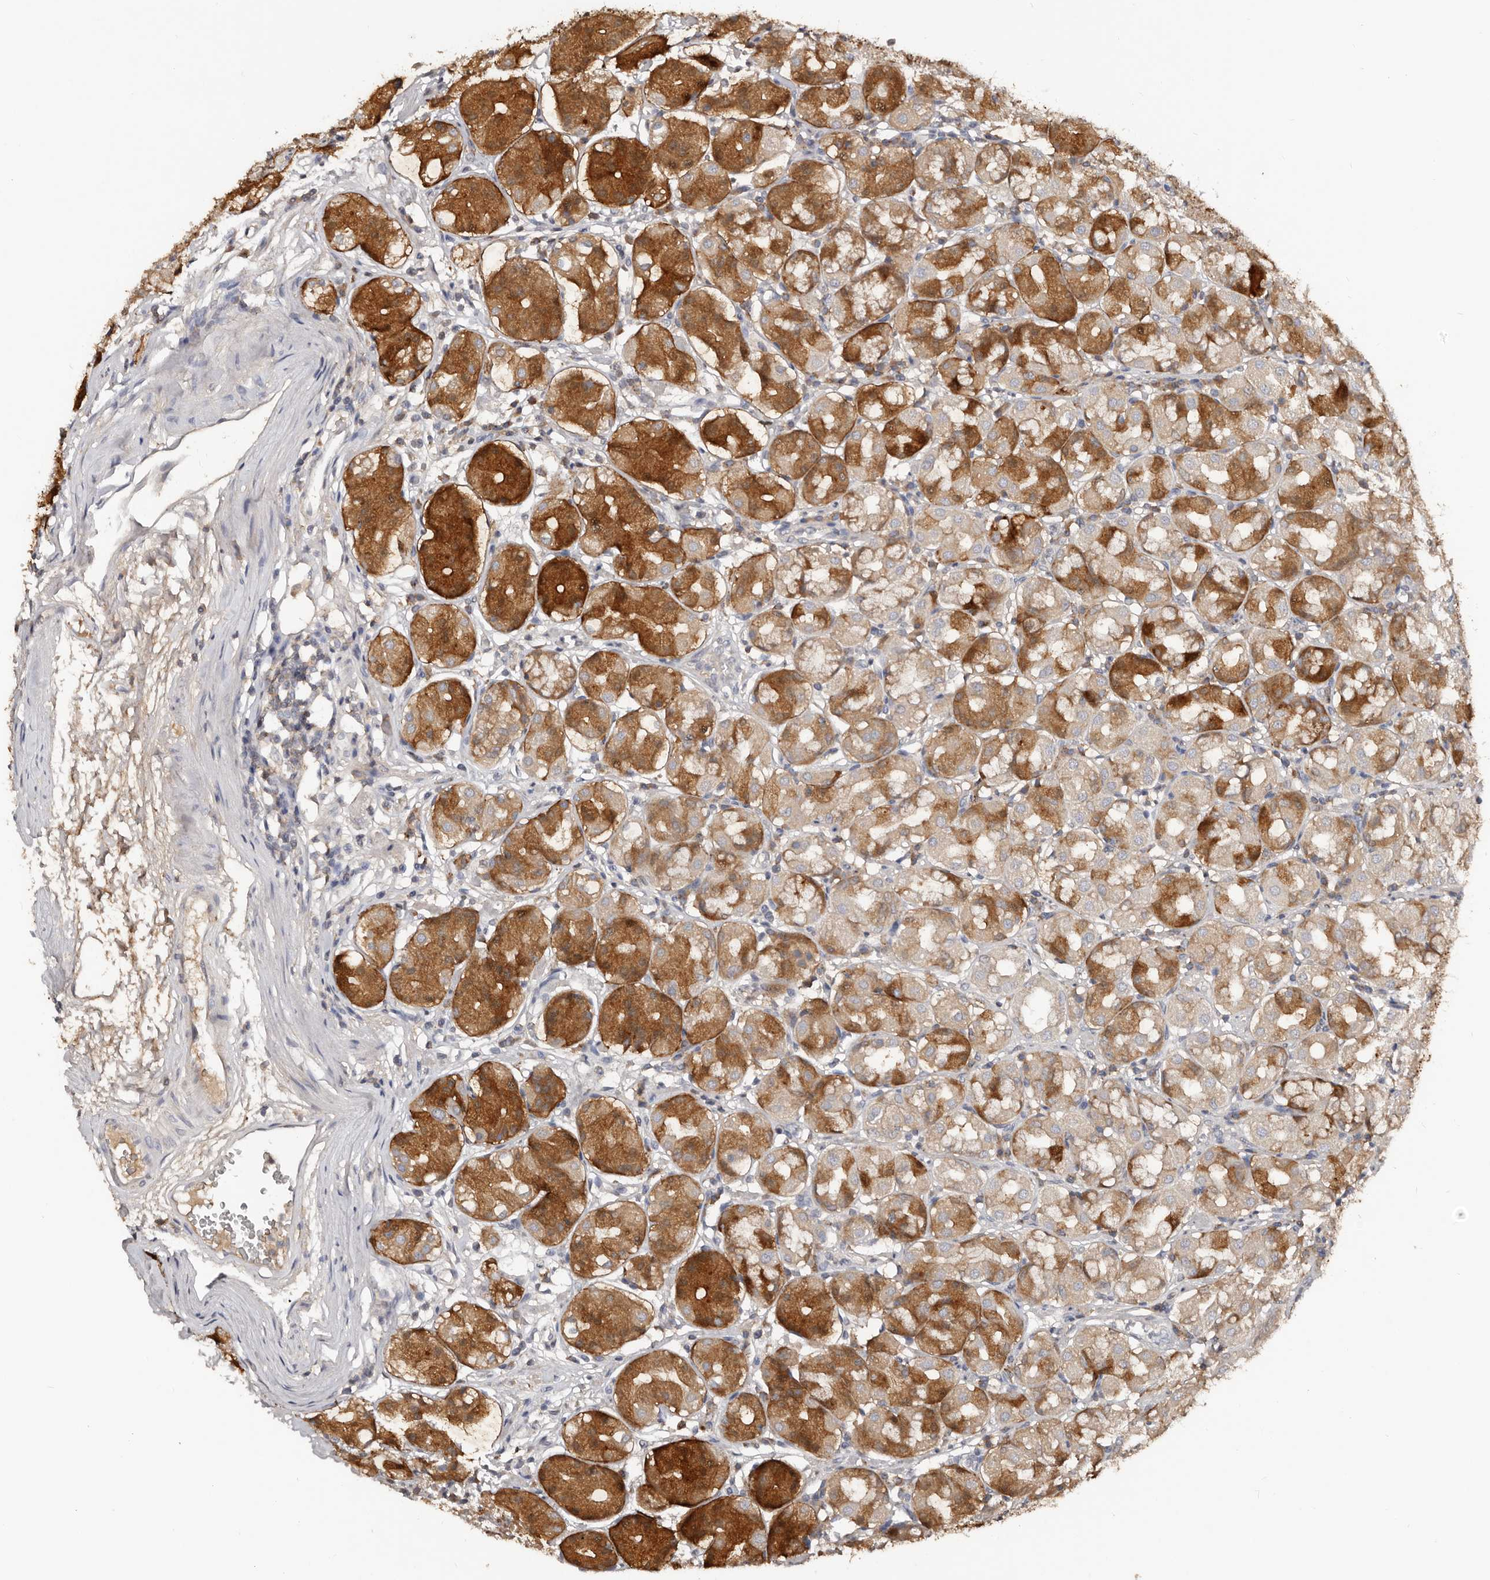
{"staining": {"intensity": "strong", "quantity": "25%-75%", "location": "cytoplasmic/membranous"}, "tissue": "stomach", "cell_type": "Glandular cells", "image_type": "normal", "snomed": [{"axis": "morphology", "description": "Normal tissue, NOS"}, {"axis": "topography", "description": "Stomach"}, {"axis": "topography", "description": "Stomach, lower"}], "caption": "A high-resolution histopathology image shows immunohistochemistry staining of unremarkable stomach, which demonstrates strong cytoplasmic/membranous positivity in about 25%-75% of glandular cells. Nuclei are stained in blue.", "gene": "SLC39A2", "patient": {"sex": "female", "age": 56}}